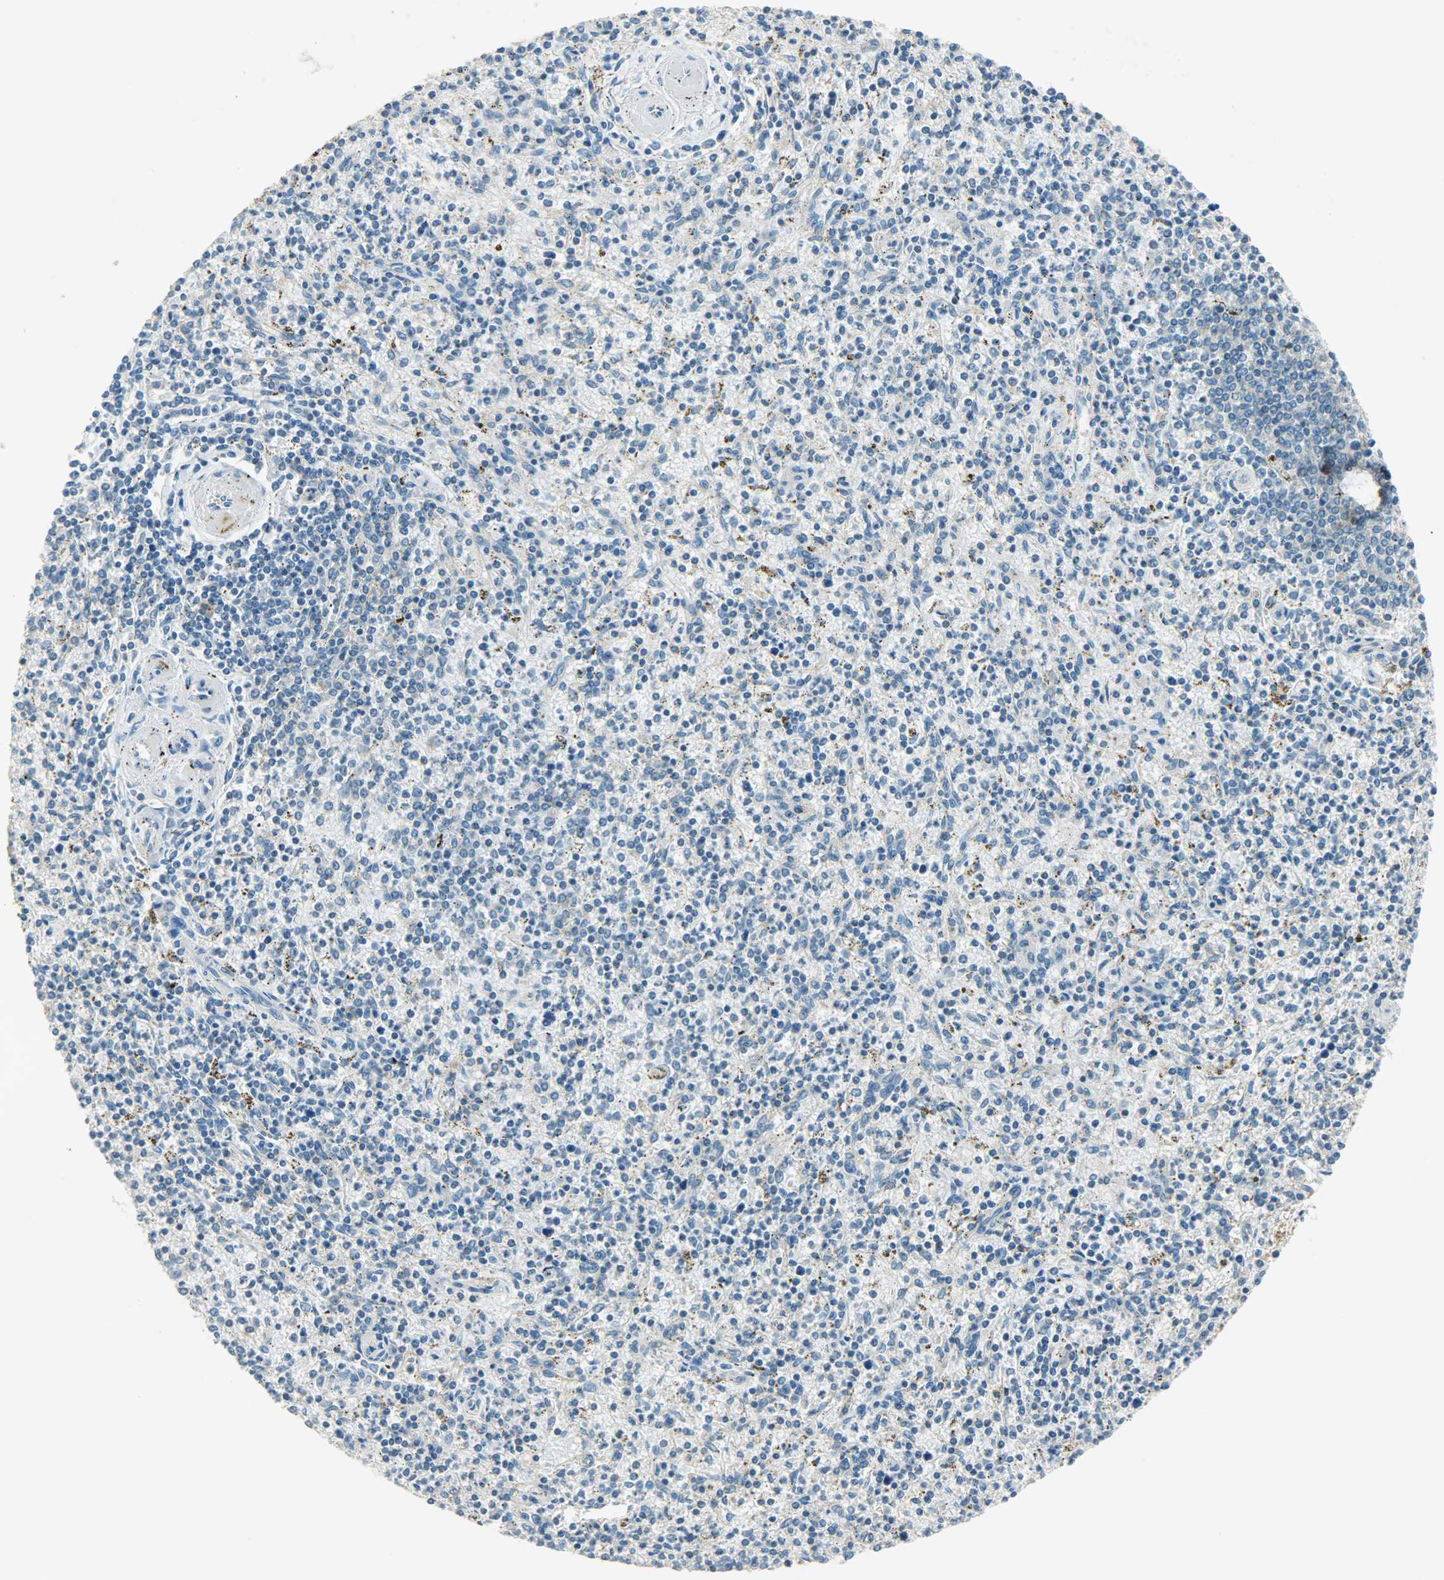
{"staining": {"intensity": "weak", "quantity": ">75%", "location": "cytoplasmic/membranous"}, "tissue": "spleen", "cell_type": "Cells in red pulp", "image_type": "normal", "snomed": [{"axis": "morphology", "description": "Normal tissue, NOS"}, {"axis": "topography", "description": "Spleen"}], "caption": "Normal spleen displays weak cytoplasmic/membranous positivity in about >75% of cells in red pulp, visualized by immunohistochemistry. (brown staining indicates protein expression, while blue staining denotes nuclei).", "gene": "TSC22D2", "patient": {"sex": "male", "age": 72}}